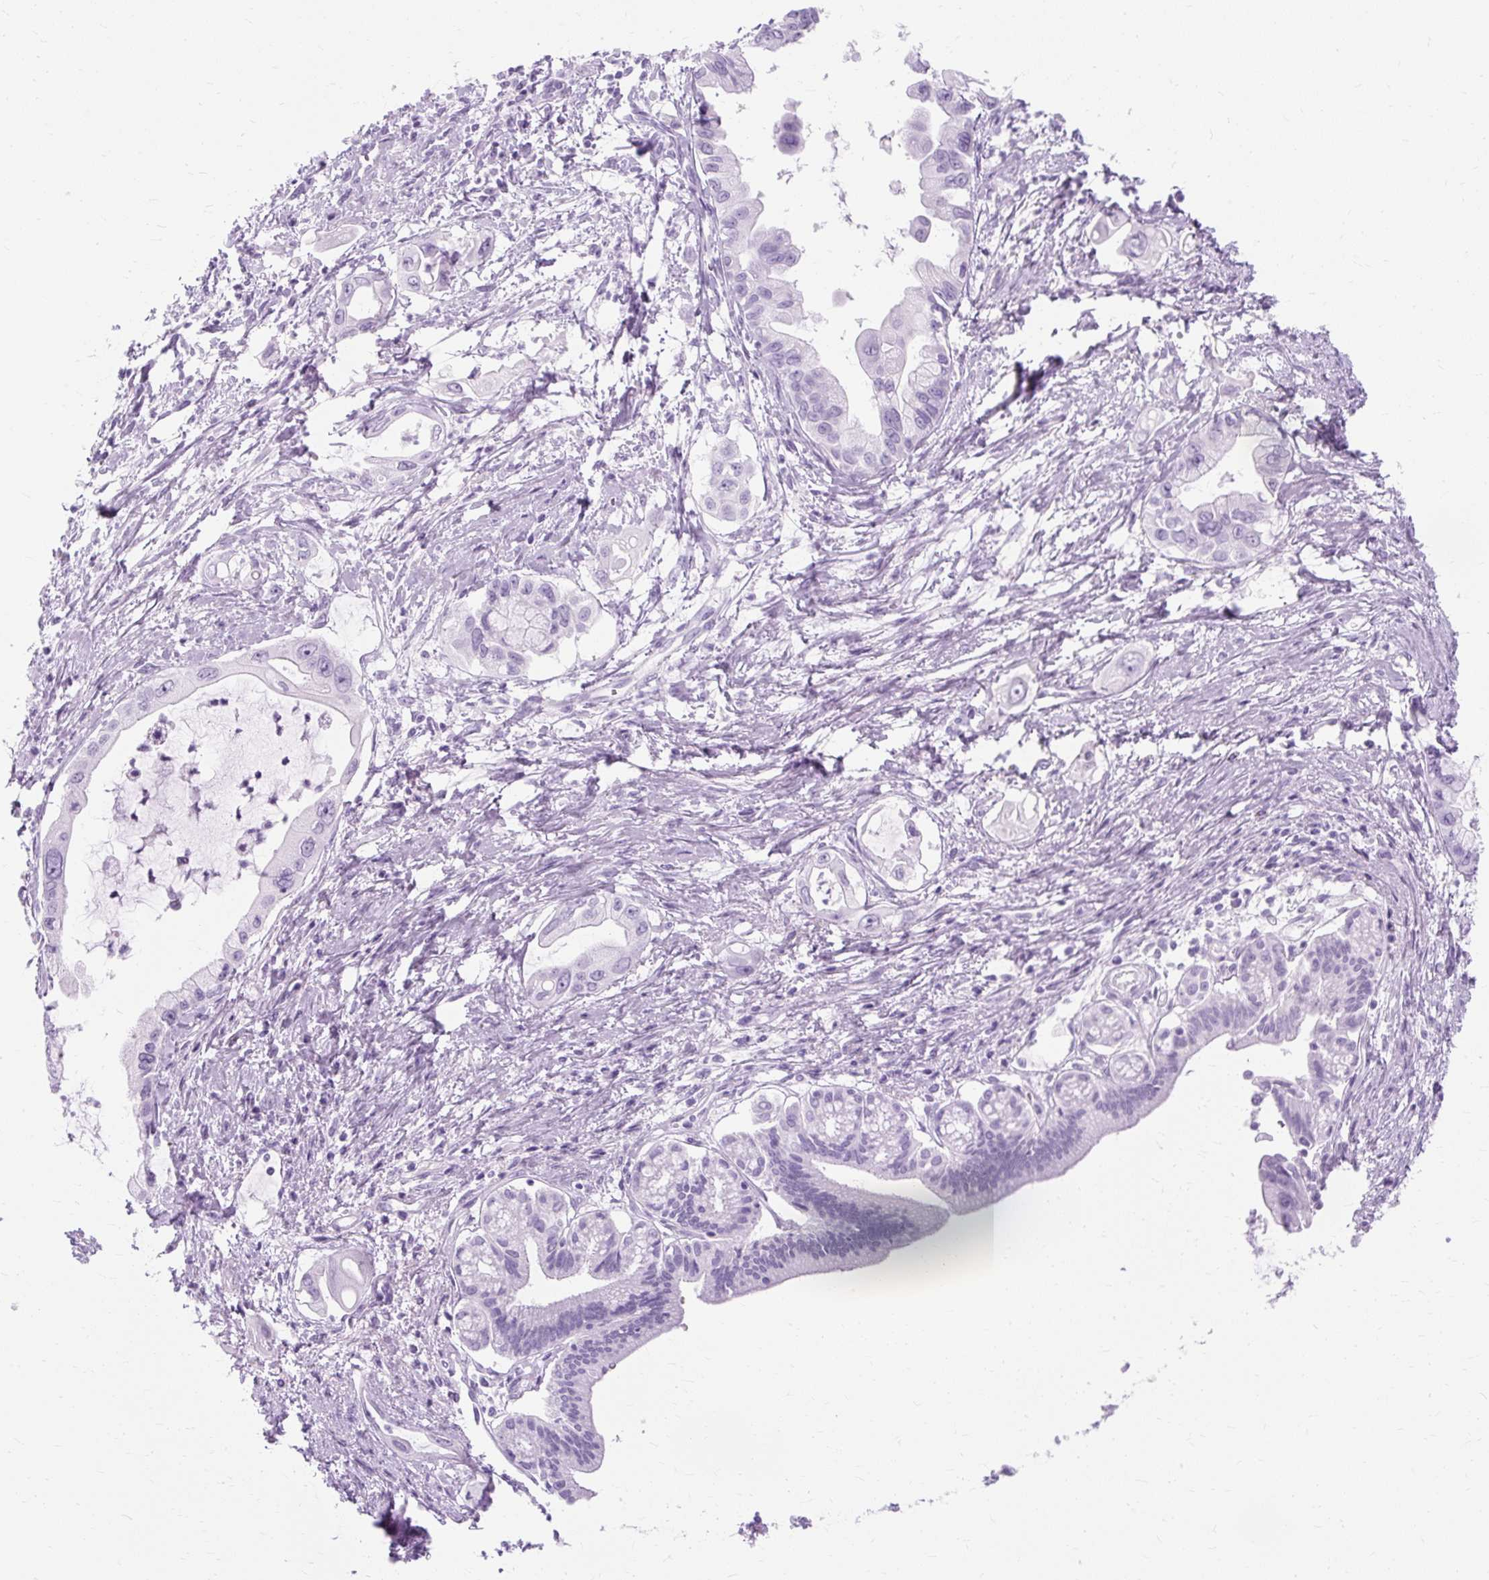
{"staining": {"intensity": "negative", "quantity": "none", "location": "none"}, "tissue": "pancreatic cancer", "cell_type": "Tumor cells", "image_type": "cancer", "snomed": [{"axis": "morphology", "description": "Adenocarcinoma, NOS"}, {"axis": "topography", "description": "Pancreas"}], "caption": "Immunohistochemical staining of human pancreatic cancer (adenocarcinoma) displays no significant staining in tumor cells.", "gene": "TMEM89", "patient": {"sex": "male", "age": 61}}